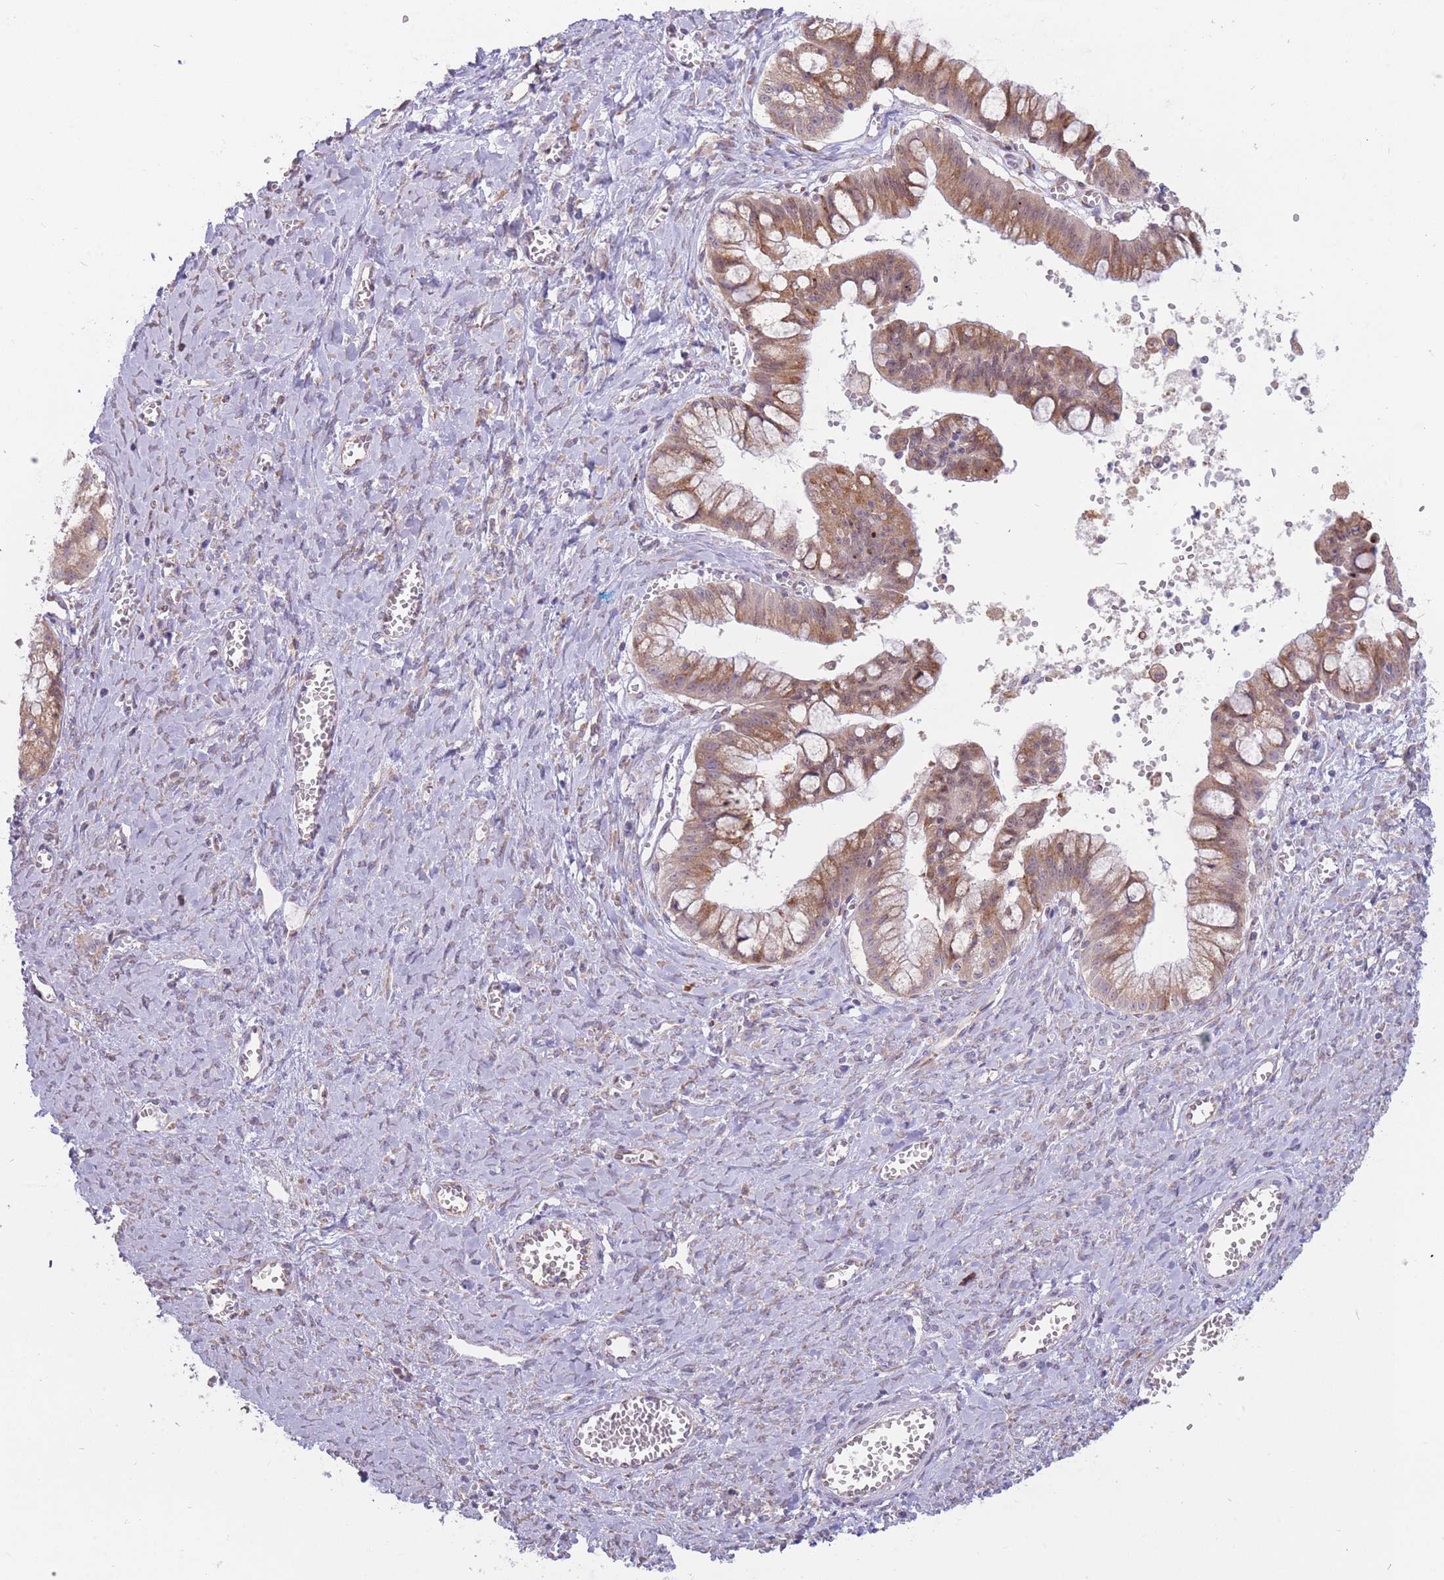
{"staining": {"intensity": "moderate", "quantity": ">75%", "location": "cytoplasmic/membranous"}, "tissue": "ovarian cancer", "cell_type": "Tumor cells", "image_type": "cancer", "snomed": [{"axis": "morphology", "description": "Cystadenocarcinoma, mucinous, NOS"}, {"axis": "topography", "description": "Ovary"}], "caption": "IHC image of neoplastic tissue: mucinous cystadenocarcinoma (ovarian) stained using immunohistochemistry (IHC) exhibits medium levels of moderate protein expression localized specifically in the cytoplasmic/membranous of tumor cells, appearing as a cytoplasmic/membranous brown color.", "gene": "TRAPPC5", "patient": {"sex": "female", "age": 70}}